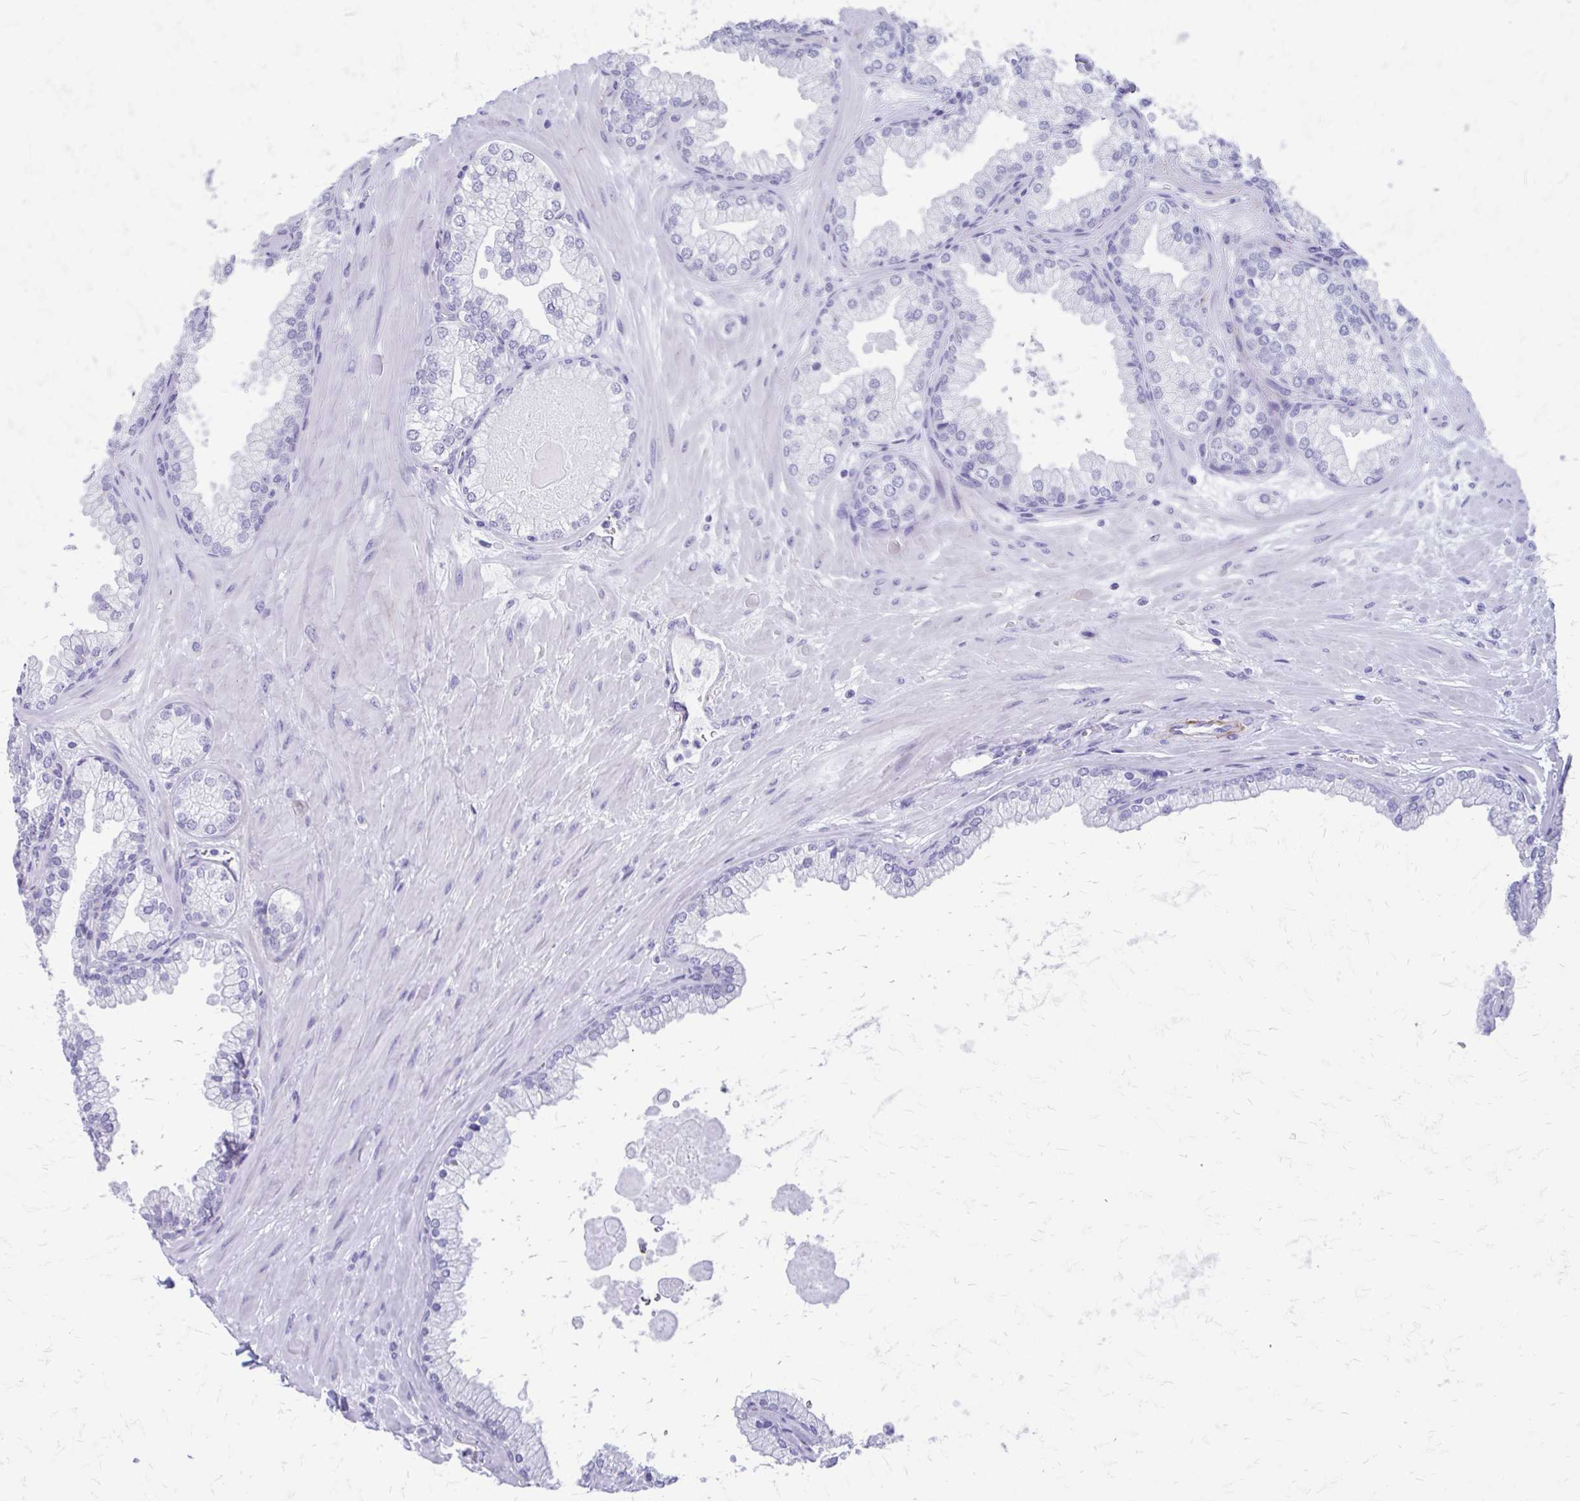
{"staining": {"intensity": "negative", "quantity": "none", "location": "none"}, "tissue": "prostate", "cell_type": "Glandular cells", "image_type": "normal", "snomed": [{"axis": "morphology", "description": "Normal tissue, NOS"}, {"axis": "topography", "description": "Prostate"}, {"axis": "topography", "description": "Peripheral nerve tissue"}], "caption": "Immunohistochemical staining of normal human prostate displays no significant staining in glandular cells. The staining was performed using DAB to visualize the protein expression in brown, while the nuclei were stained in blue with hematoxylin (Magnification: 20x).", "gene": "SATL1", "patient": {"sex": "male", "age": 61}}